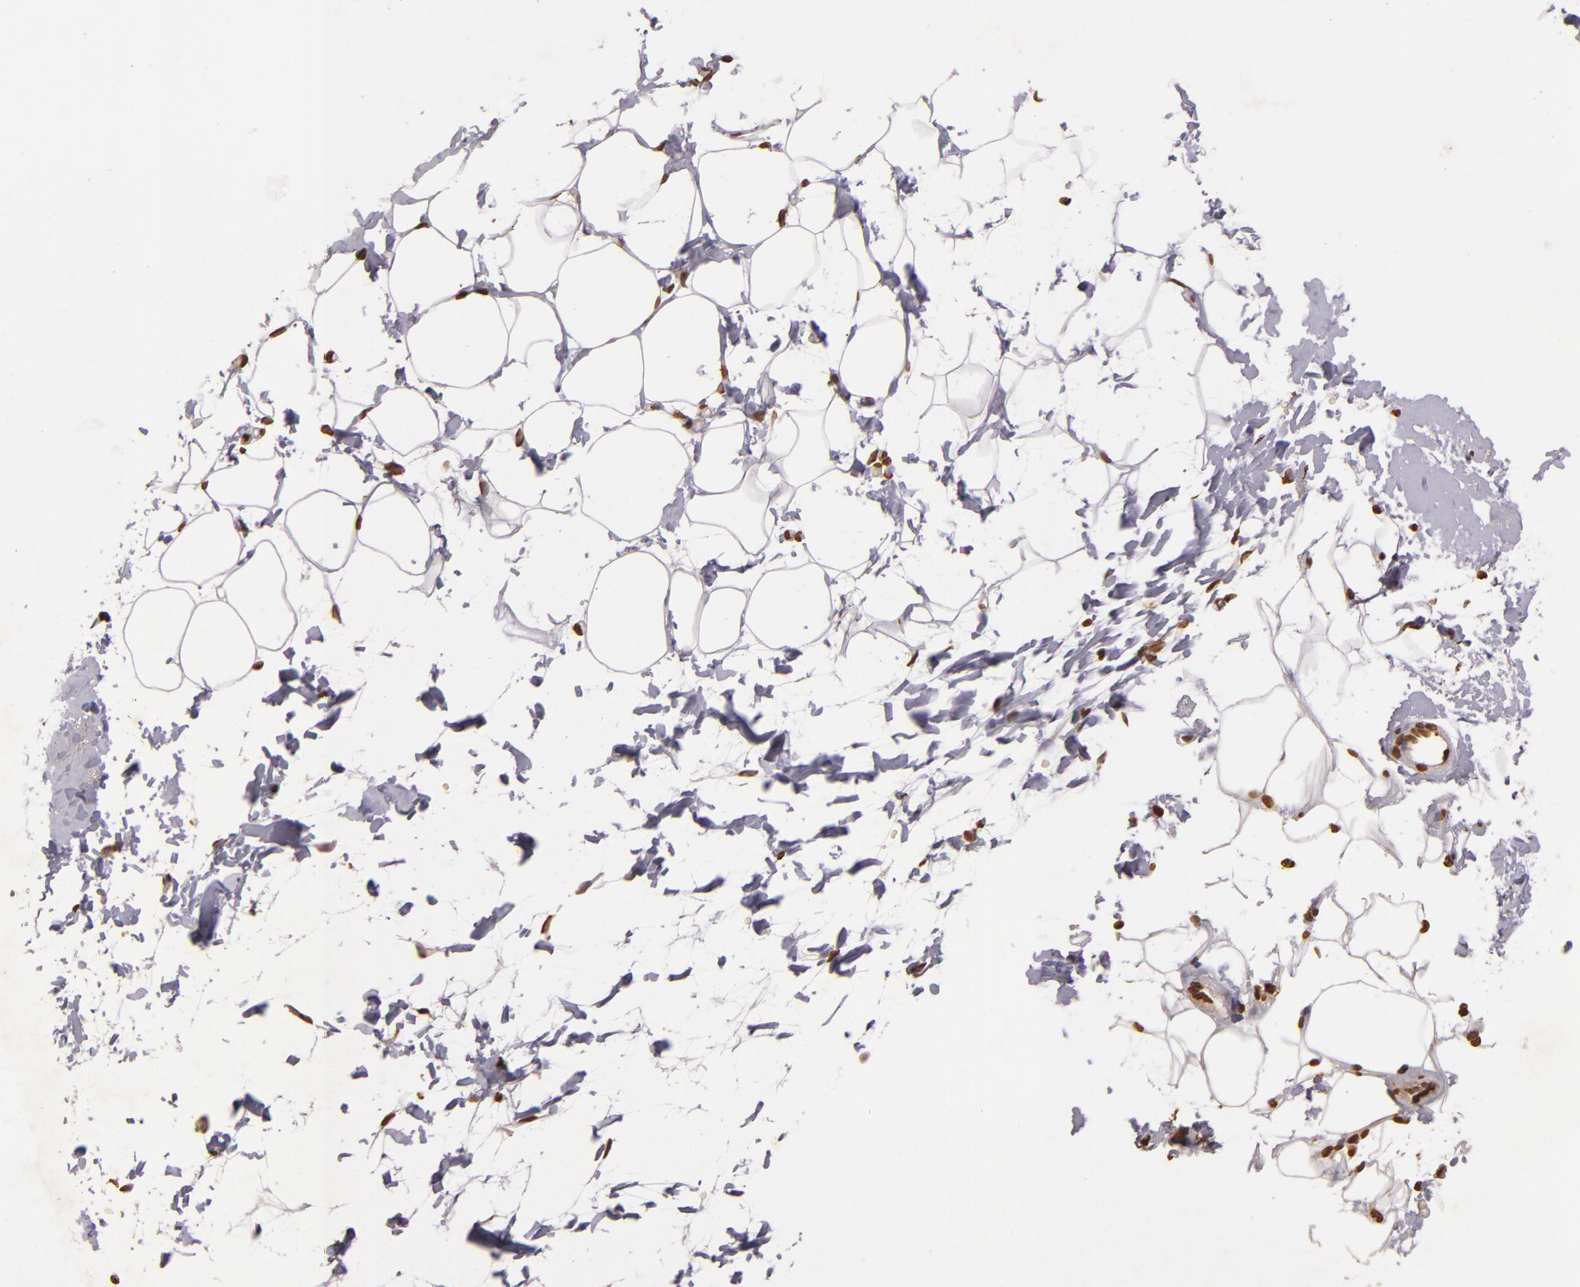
{"staining": {"intensity": "moderate", "quantity": ">75%", "location": "nuclear"}, "tissue": "adipose tissue", "cell_type": "Adipocytes", "image_type": "normal", "snomed": [{"axis": "morphology", "description": "Normal tissue, NOS"}, {"axis": "morphology", "description": "Fibrosis, NOS"}, {"axis": "topography", "description": "Breast"}], "caption": "Immunohistochemistry (IHC) micrograph of benign adipose tissue stained for a protein (brown), which displays medium levels of moderate nuclear expression in about >75% of adipocytes.", "gene": "THRB", "patient": {"sex": "female", "age": 24}}